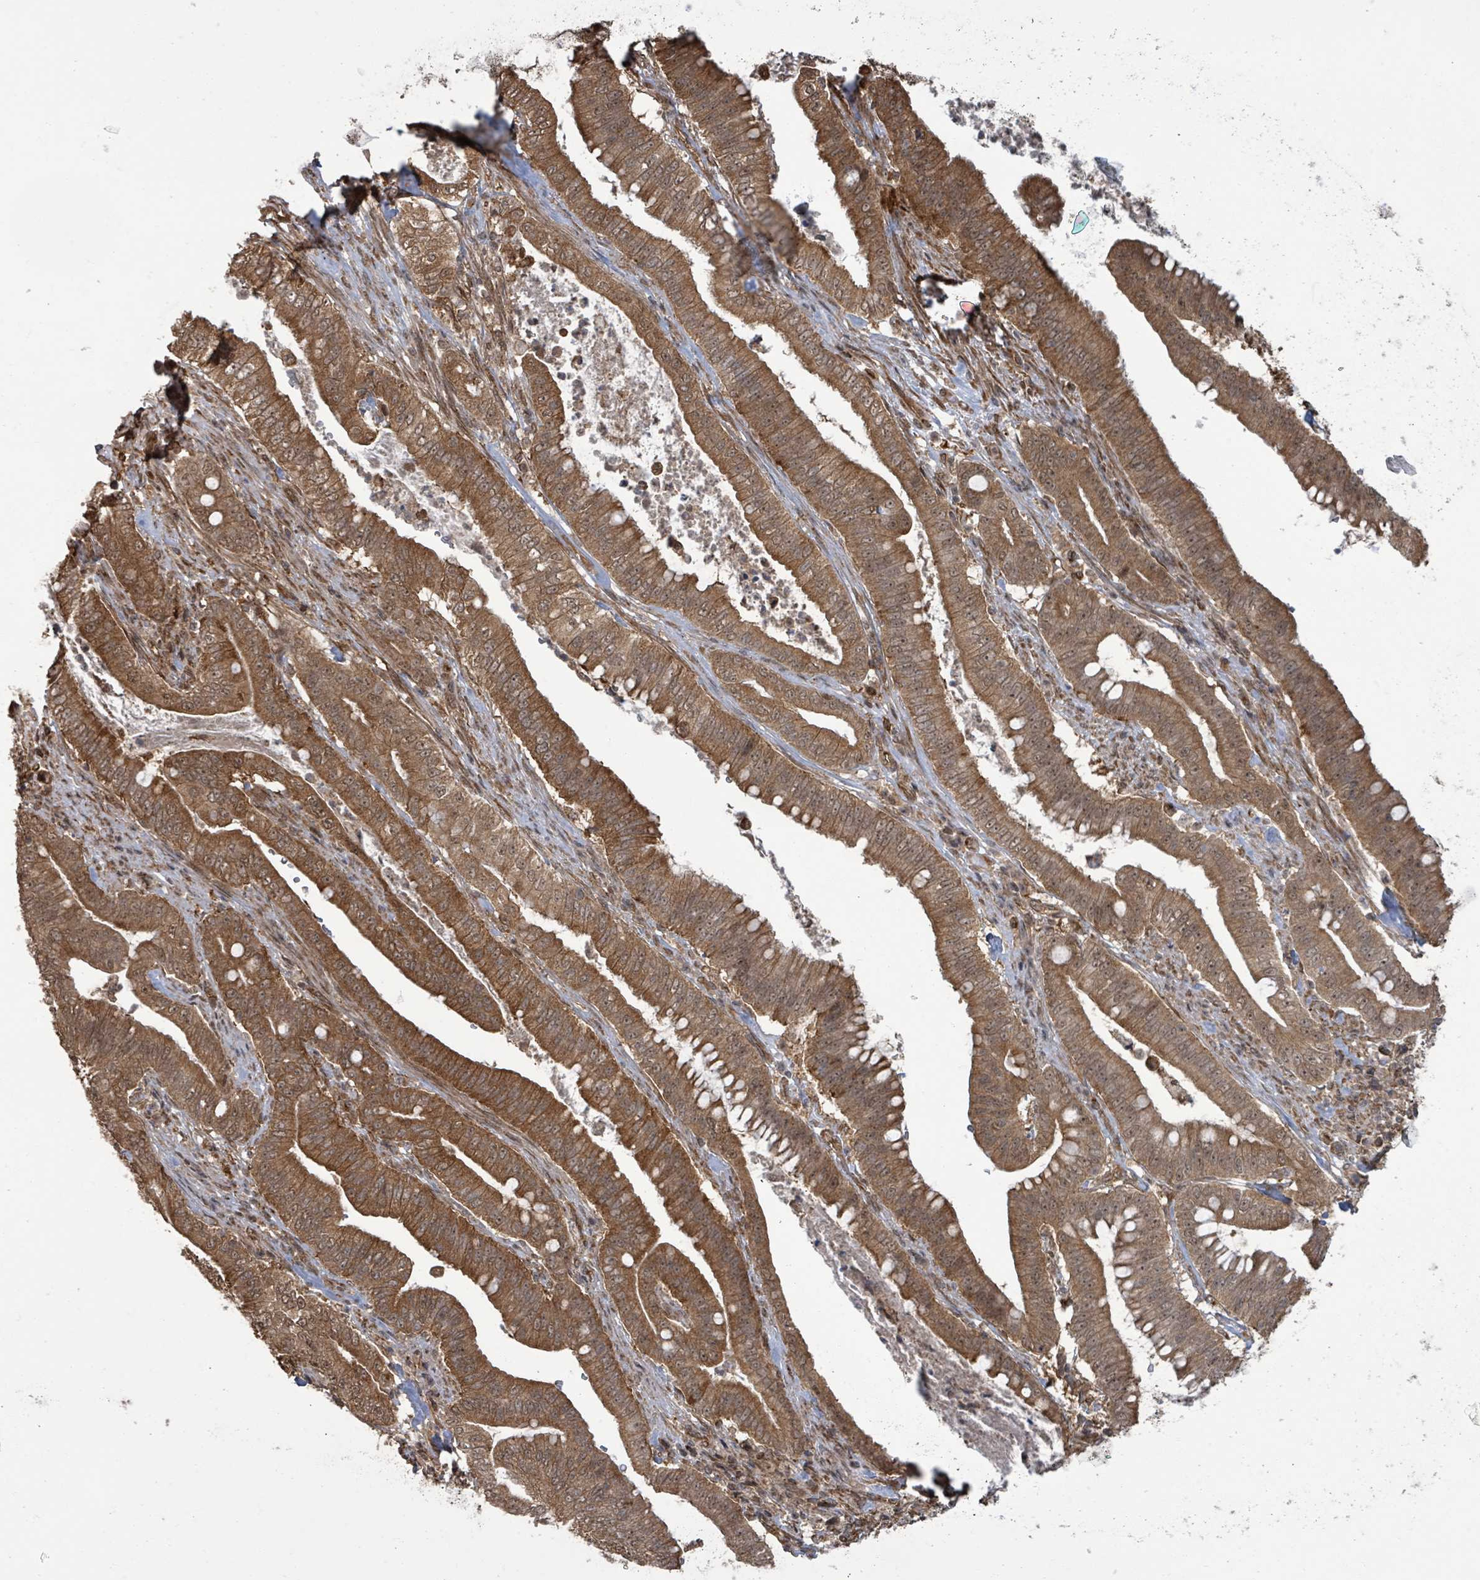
{"staining": {"intensity": "moderate", "quantity": ">75%", "location": "cytoplasmic/membranous"}, "tissue": "pancreatic cancer", "cell_type": "Tumor cells", "image_type": "cancer", "snomed": [{"axis": "morphology", "description": "Adenocarcinoma, NOS"}, {"axis": "topography", "description": "Pancreas"}], "caption": "Pancreatic adenocarcinoma stained for a protein reveals moderate cytoplasmic/membranous positivity in tumor cells.", "gene": "KLC1", "patient": {"sex": "male", "age": 71}}